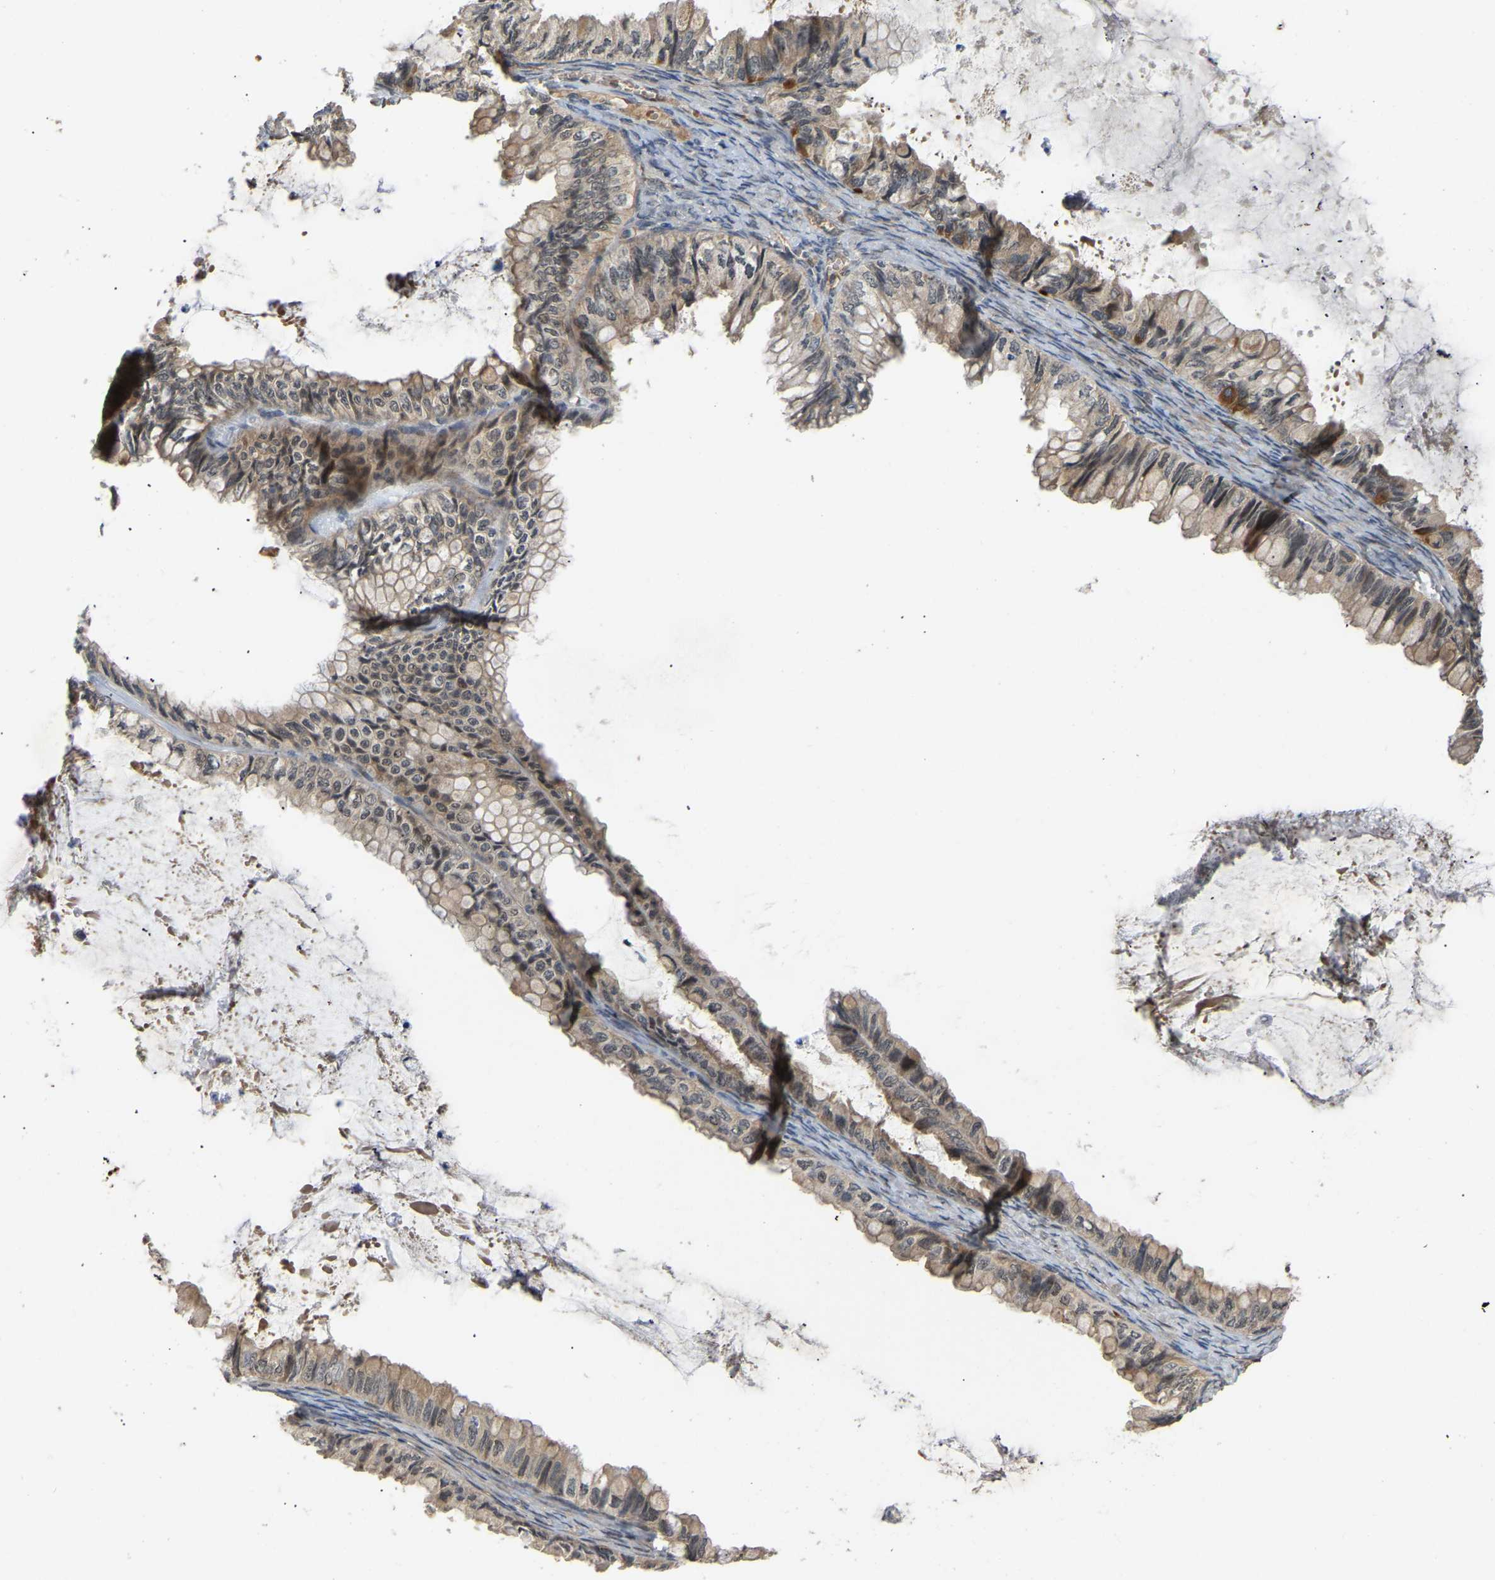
{"staining": {"intensity": "weak", "quantity": ">75%", "location": "cytoplasmic/membranous"}, "tissue": "ovarian cancer", "cell_type": "Tumor cells", "image_type": "cancer", "snomed": [{"axis": "morphology", "description": "Cystadenocarcinoma, mucinous, NOS"}, {"axis": "topography", "description": "Ovary"}], "caption": "A brown stain highlights weak cytoplasmic/membranous positivity of a protein in human mucinous cystadenocarcinoma (ovarian) tumor cells. (Stains: DAB (3,3'-diaminobenzidine) in brown, nuclei in blue, Microscopy: brightfield microscopy at high magnification).", "gene": "LIMK2", "patient": {"sex": "female", "age": 80}}